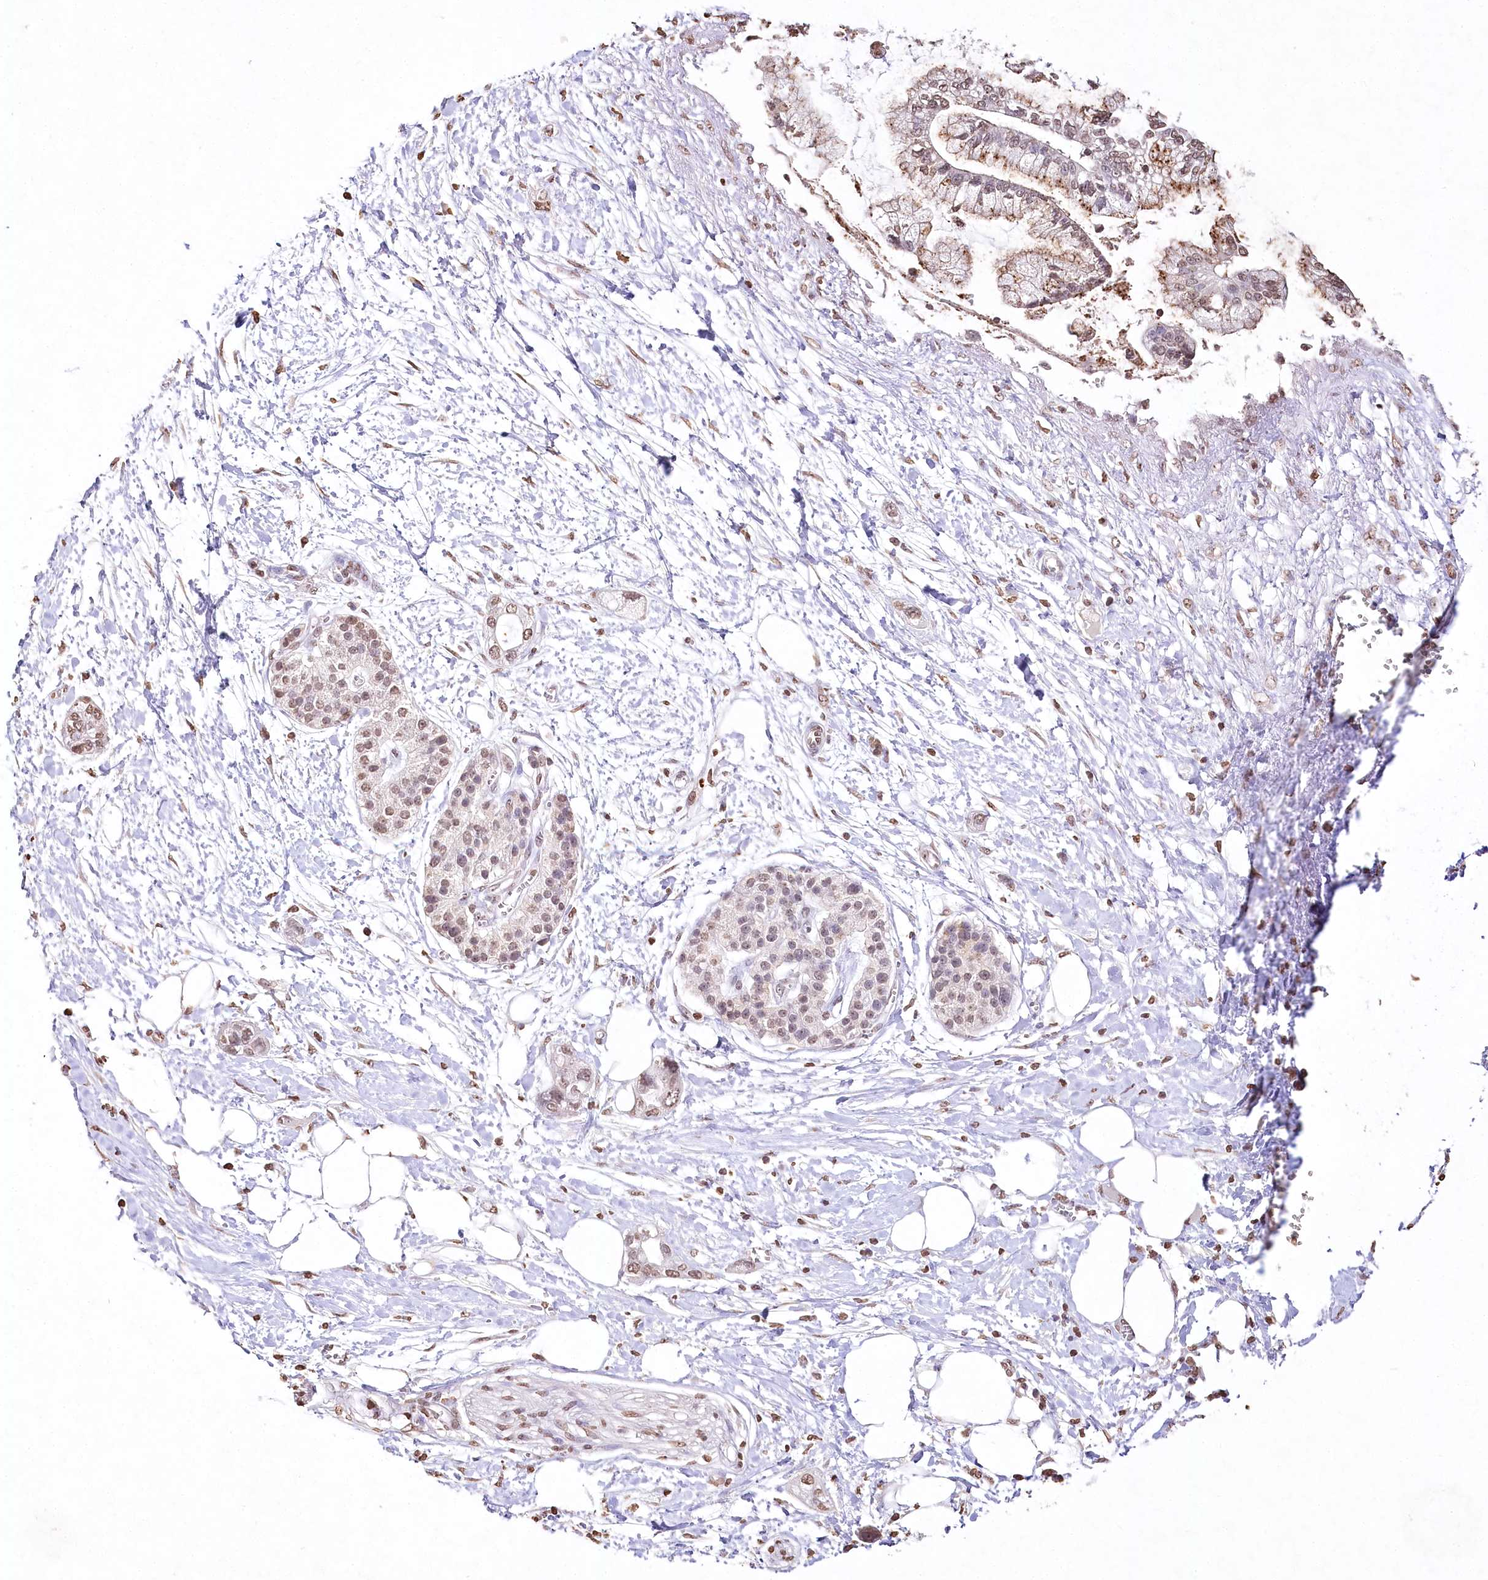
{"staining": {"intensity": "weak", "quantity": ">75%", "location": "nuclear"}, "tissue": "pancreatic cancer", "cell_type": "Tumor cells", "image_type": "cancer", "snomed": [{"axis": "morphology", "description": "Adenocarcinoma, NOS"}, {"axis": "topography", "description": "Pancreas"}], "caption": "Pancreatic adenocarcinoma tissue demonstrates weak nuclear staining in approximately >75% of tumor cells", "gene": "DMXL1", "patient": {"sex": "male", "age": 68}}